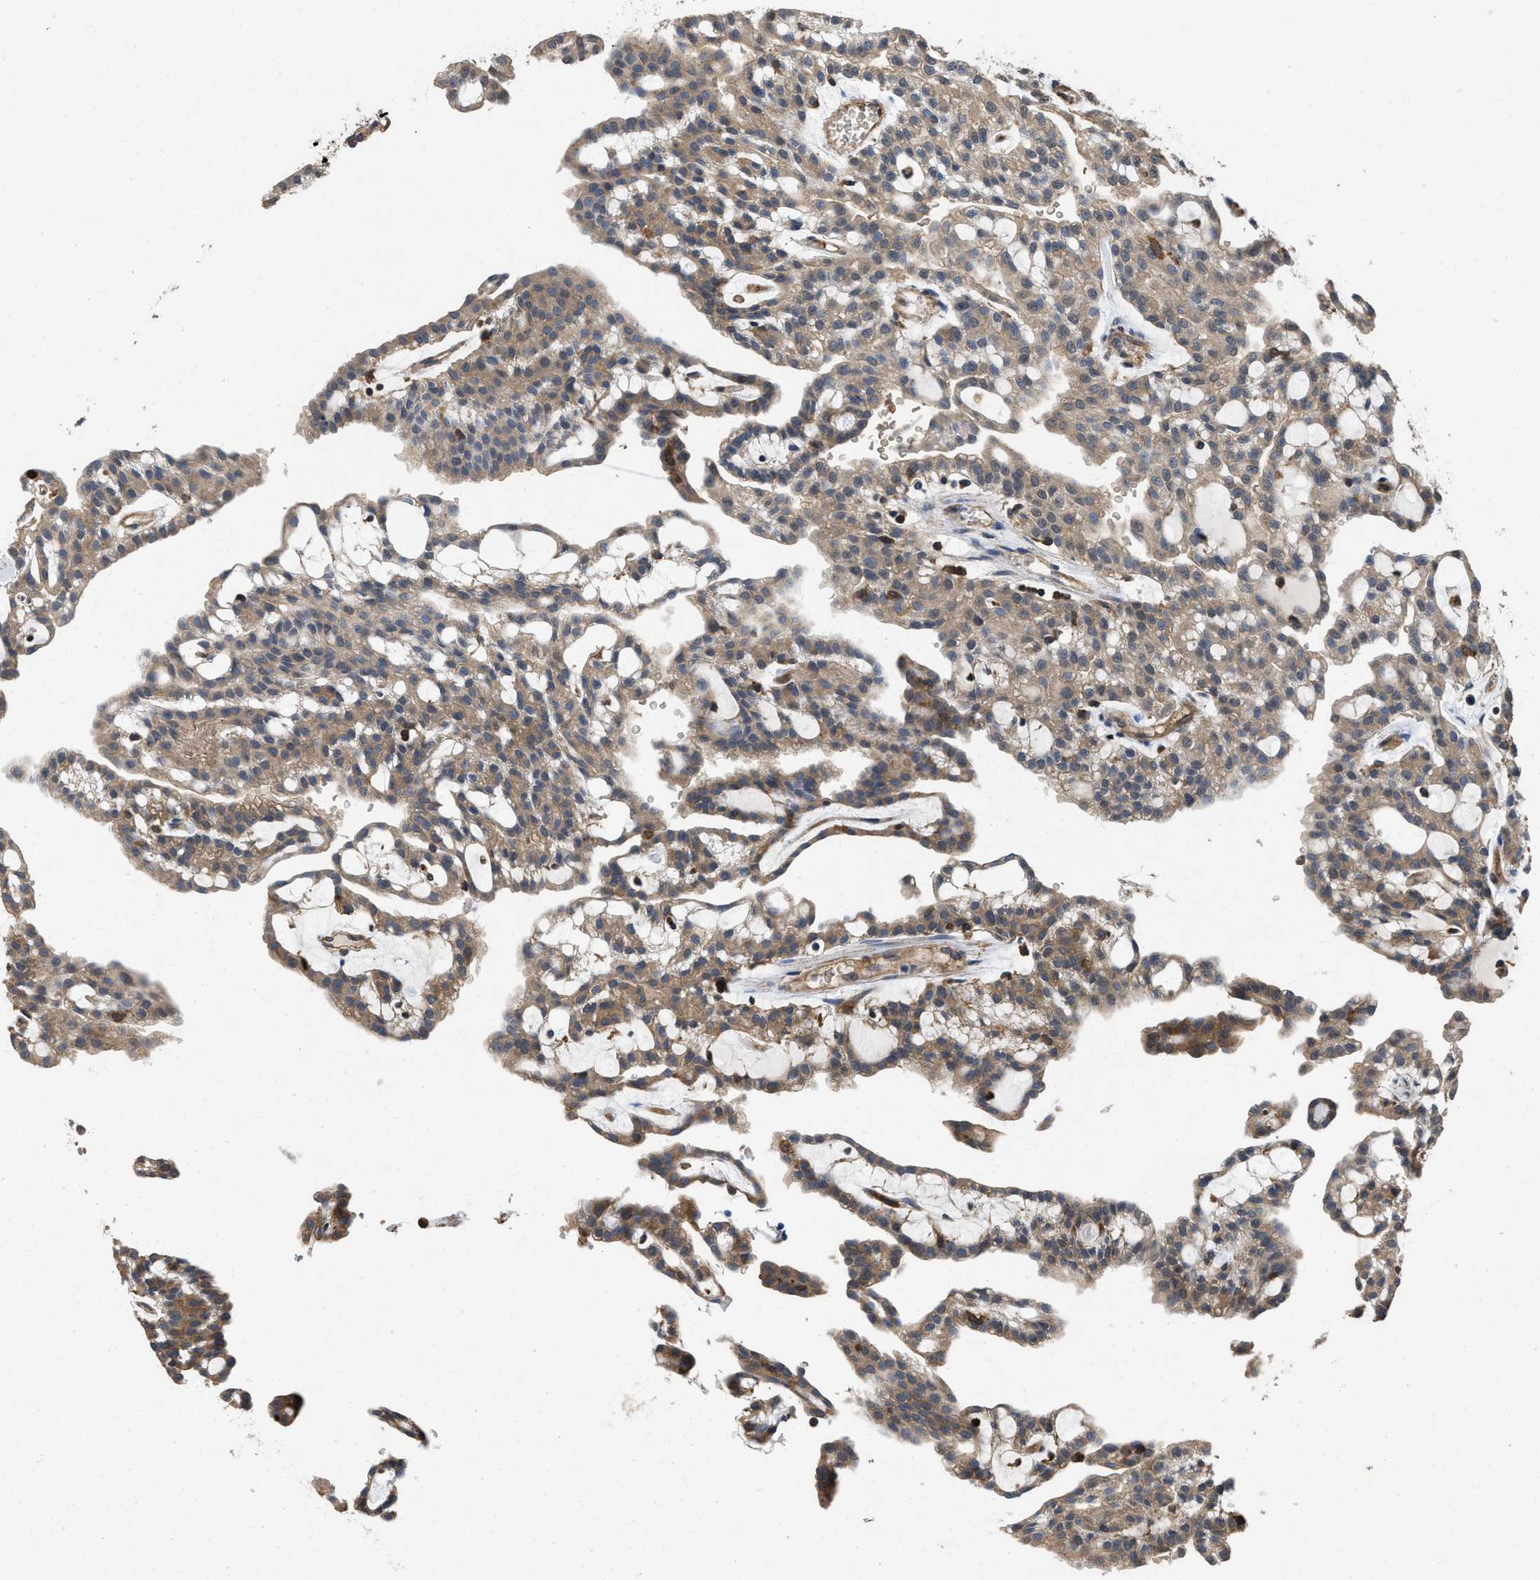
{"staining": {"intensity": "weak", "quantity": ">75%", "location": "cytoplasmic/membranous"}, "tissue": "renal cancer", "cell_type": "Tumor cells", "image_type": "cancer", "snomed": [{"axis": "morphology", "description": "Adenocarcinoma, NOS"}, {"axis": "topography", "description": "Kidney"}], "caption": "A low amount of weak cytoplasmic/membranous positivity is present in about >75% of tumor cells in renal cancer tissue.", "gene": "LINGO2", "patient": {"sex": "male", "age": 63}}